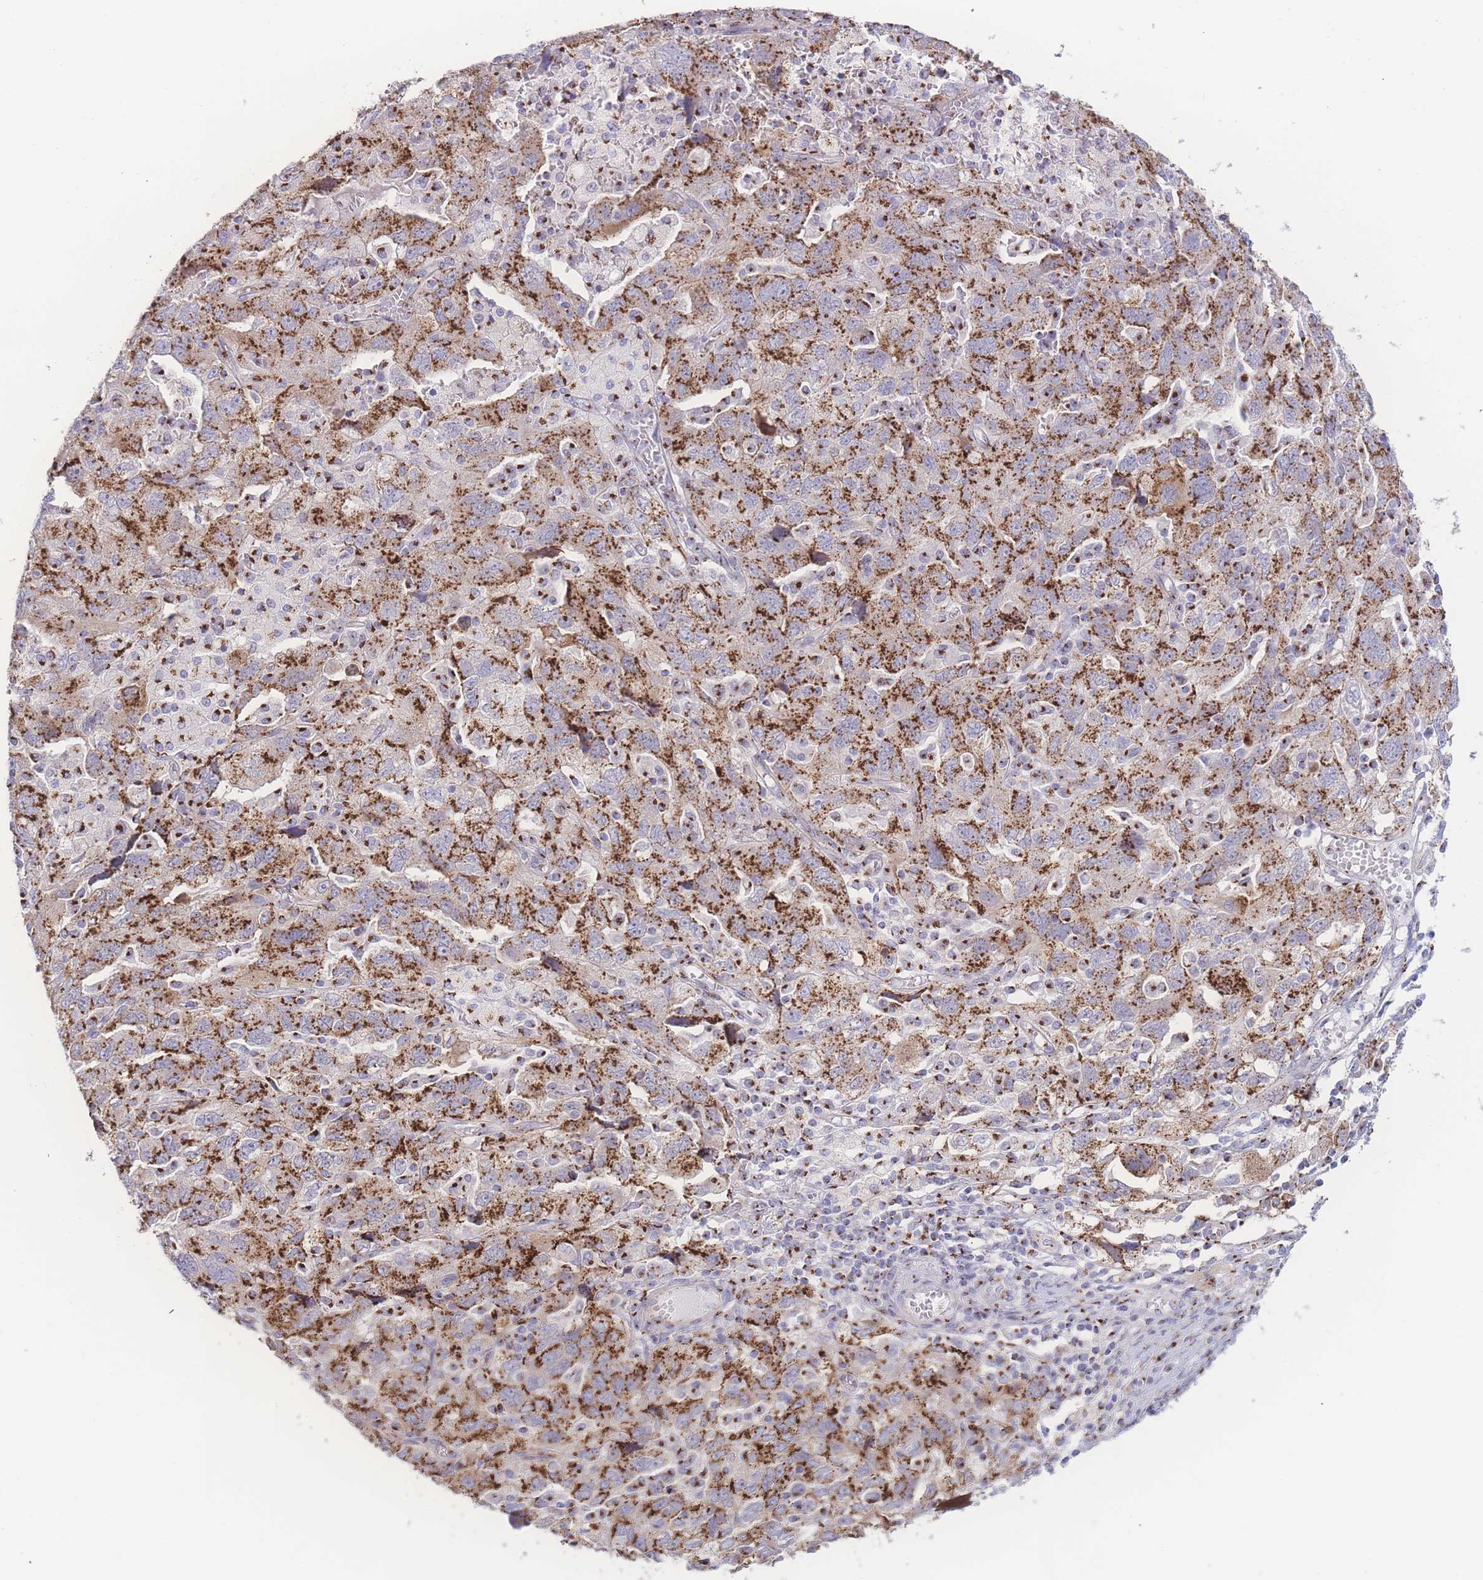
{"staining": {"intensity": "strong", "quantity": ">75%", "location": "cytoplasmic/membranous"}, "tissue": "ovarian cancer", "cell_type": "Tumor cells", "image_type": "cancer", "snomed": [{"axis": "morphology", "description": "Carcinoma, NOS"}, {"axis": "morphology", "description": "Cystadenocarcinoma, serous, NOS"}, {"axis": "topography", "description": "Ovary"}], "caption": "Immunohistochemistry (IHC) staining of ovarian cancer (carcinoma), which displays high levels of strong cytoplasmic/membranous staining in about >75% of tumor cells indicating strong cytoplasmic/membranous protein positivity. The staining was performed using DAB (brown) for protein detection and nuclei were counterstained in hematoxylin (blue).", "gene": "GOLM2", "patient": {"sex": "female", "age": 69}}